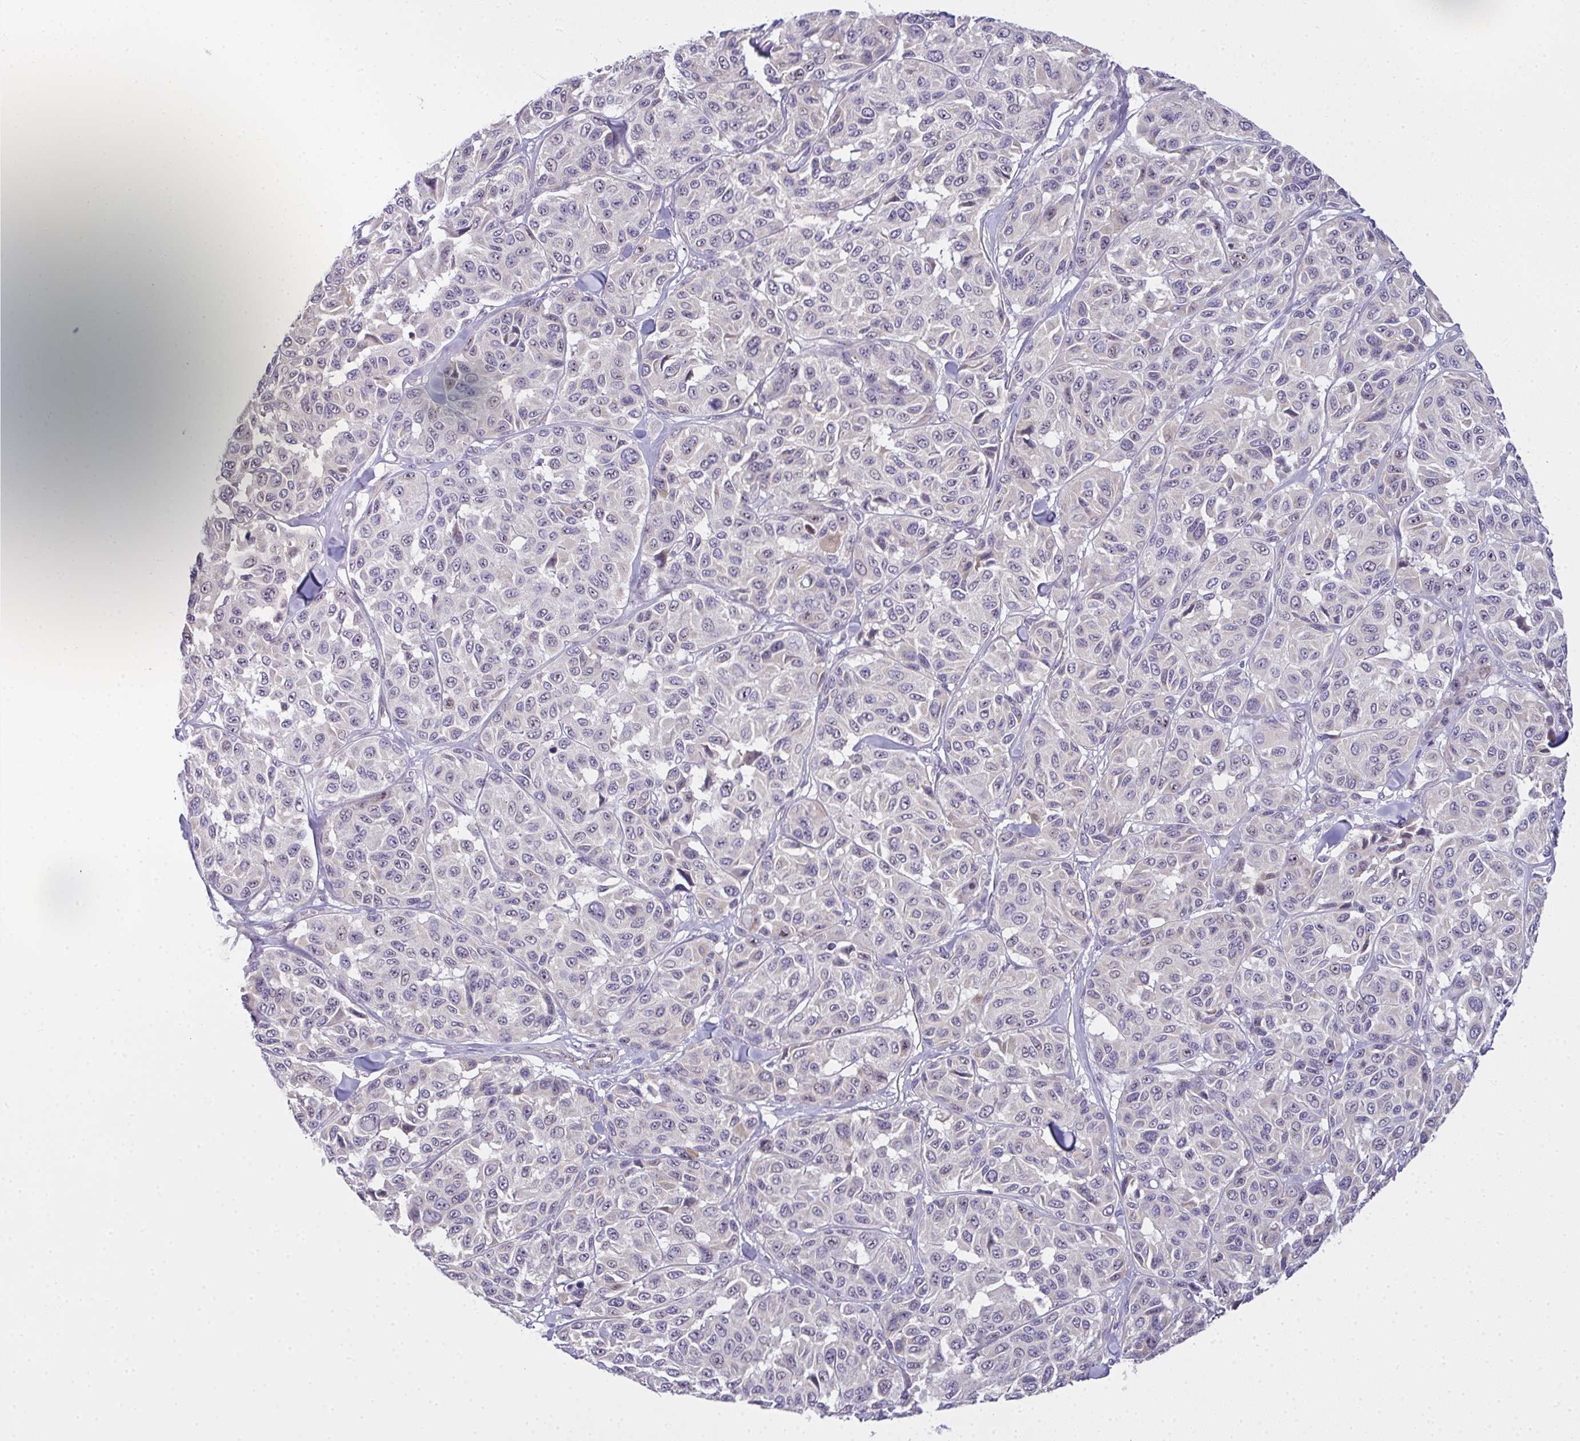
{"staining": {"intensity": "negative", "quantity": "none", "location": "none"}, "tissue": "melanoma", "cell_type": "Tumor cells", "image_type": "cancer", "snomed": [{"axis": "morphology", "description": "Malignant melanoma, NOS"}, {"axis": "topography", "description": "Skin"}], "caption": "Immunohistochemistry image of malignant melanoma stained for a protein (brown), which demonstrates no expression in tumor cells.", "gene": "NT5C1A", "patient": {"sex": "female", "age": 66}}